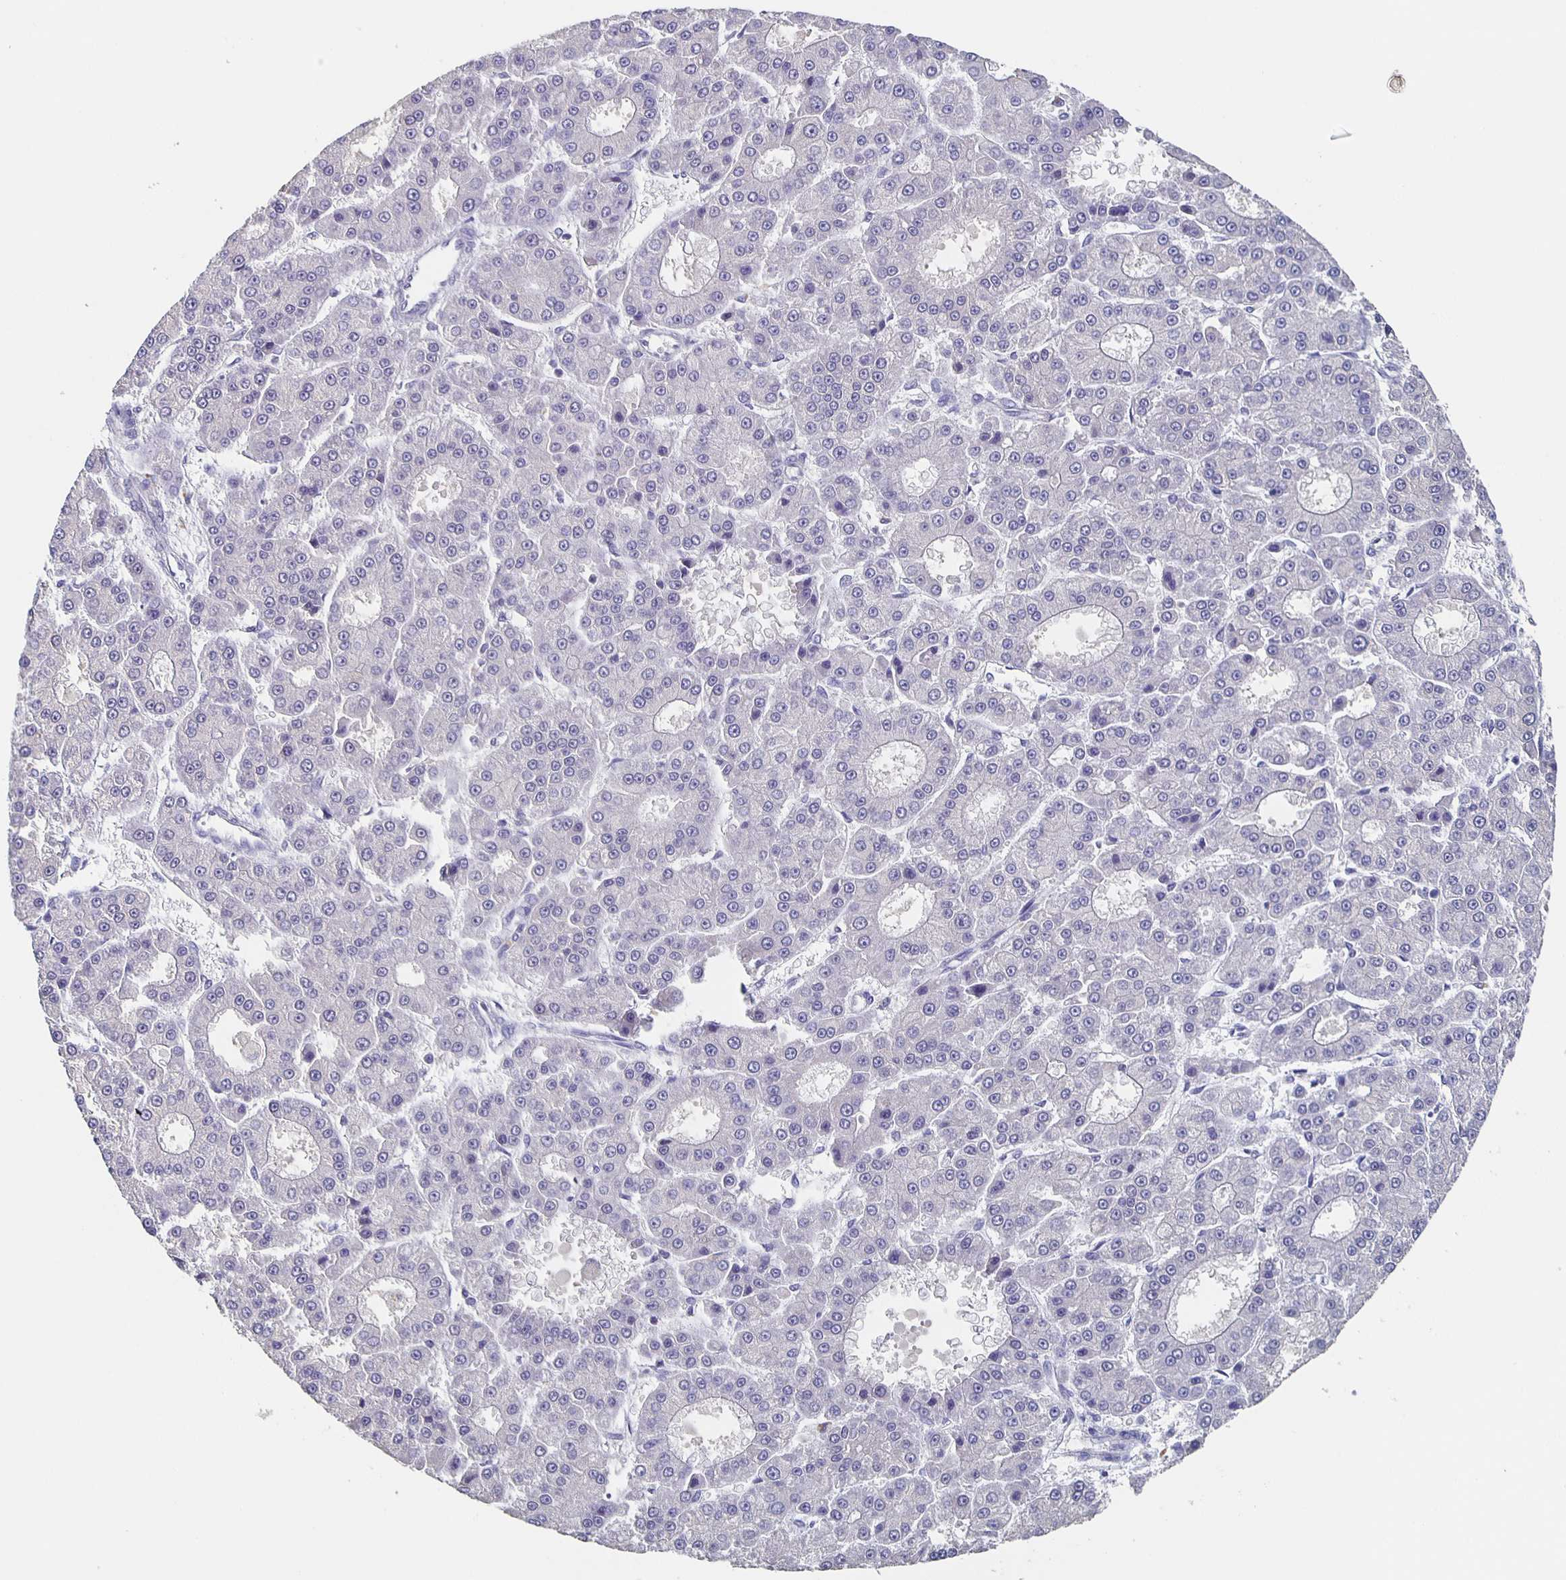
{"staining": {"intensity": "negative", "quantity": "none", "location": "none"}, "tissue": "liver cancer", "cell_type": "Tumor cells", "image_type": "cancer", "snomed": [{"axis": "morphology", "description": "Carcinoma, Hepatocellular, NOS"}, {"axis": "topography", "description": "Liver"}], "caption": "Tumor cells show no significant expression in liver hepatocellular carcinoma.", "gene": "CACNA2D2", "patient": {"sex": "male", "age": 70}}